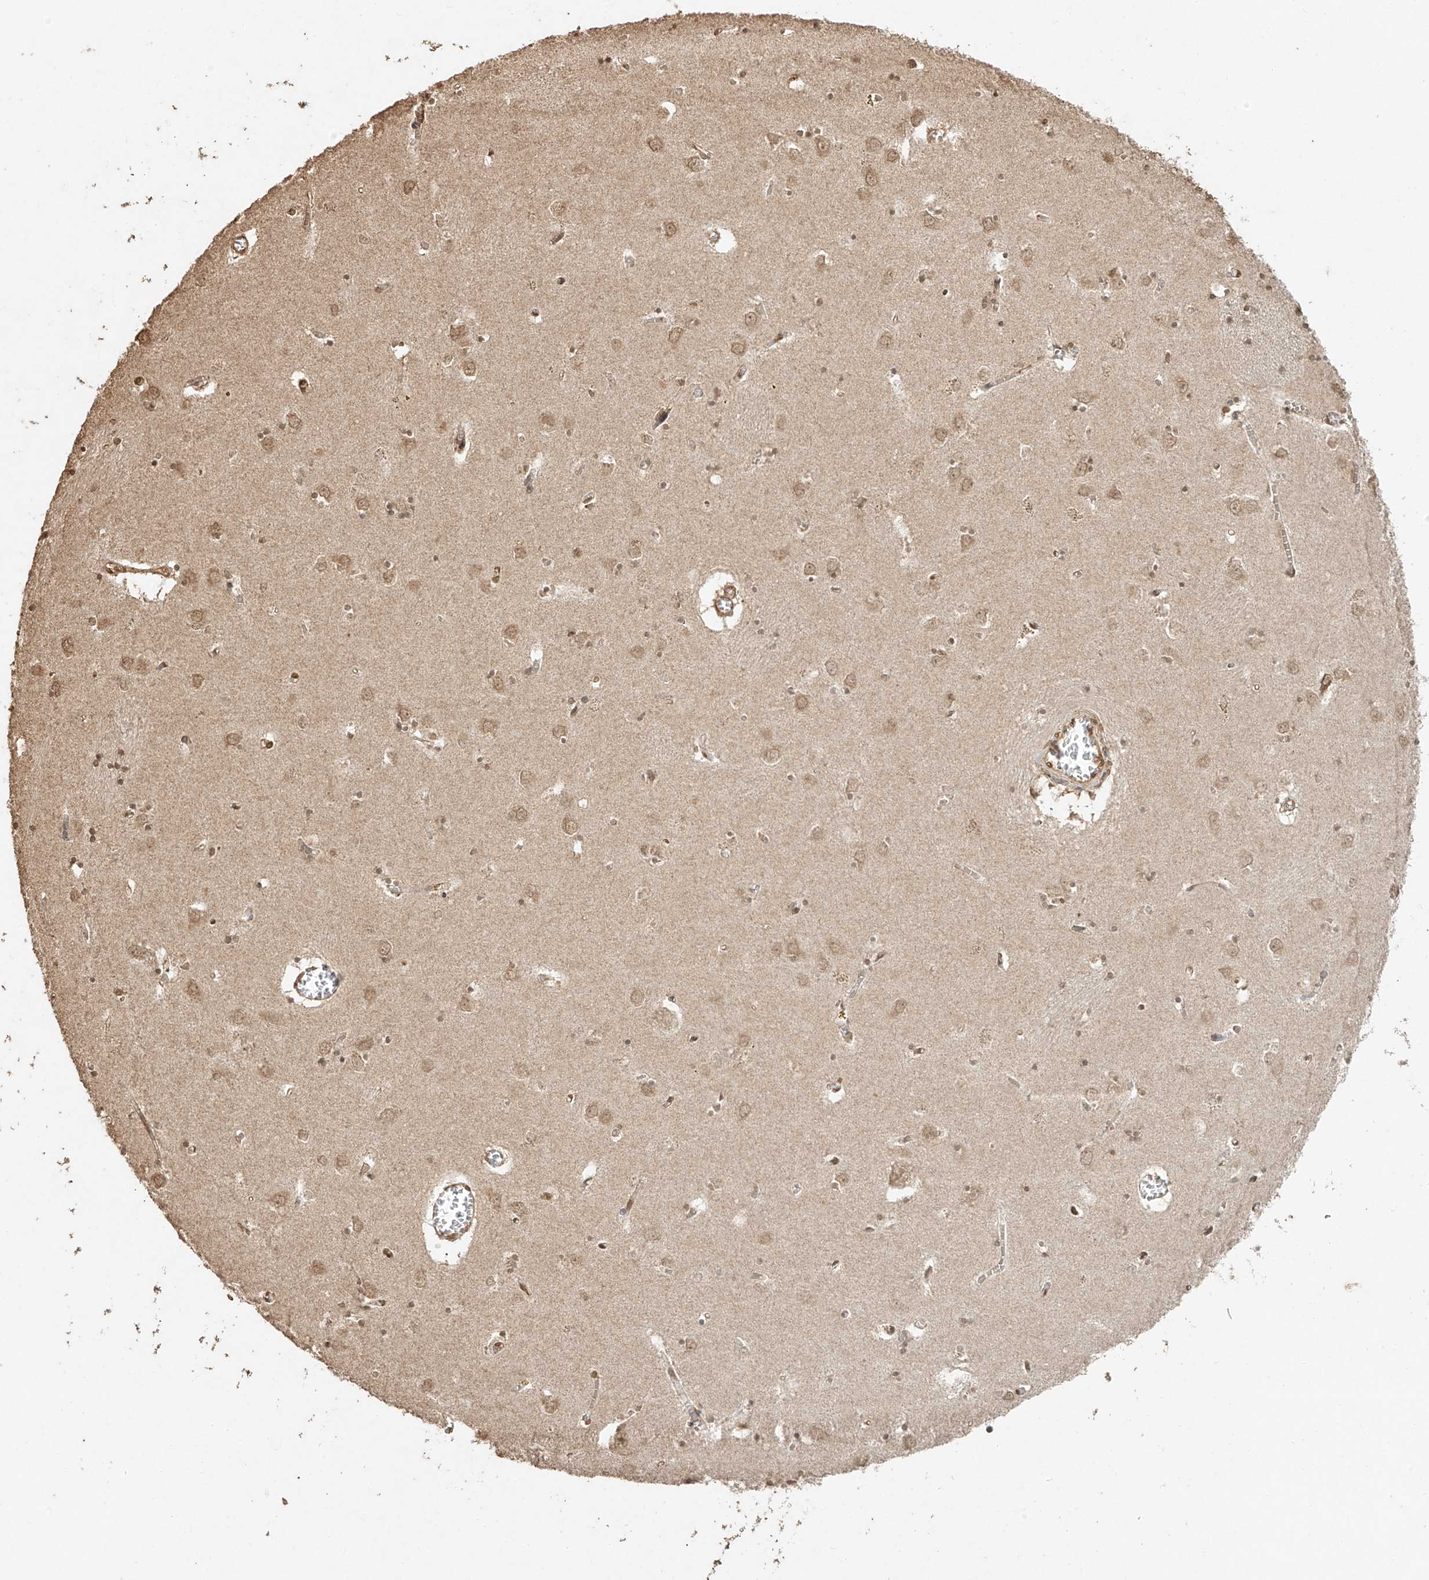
{"staining": {"intensity": "moderate", "quantity": ">75%", "location": "nuclear"}, "tissue": "caudate", "cell_type": "Glial cells", "image_type": "normal", "snomed": [{"axis": "morphology", "description": "Normal tissue, NOS"}, {"axis": "topography", "description": "Lateral ventricle wall"}], "caption": "Glial cells show medium levels of moderate nuclear staining in about >75% of cells in unremarkable human caudate. Nuclei are stained in blue.", "gene": "TIGAR", "patient": {"sex": "male", "age": 70}}